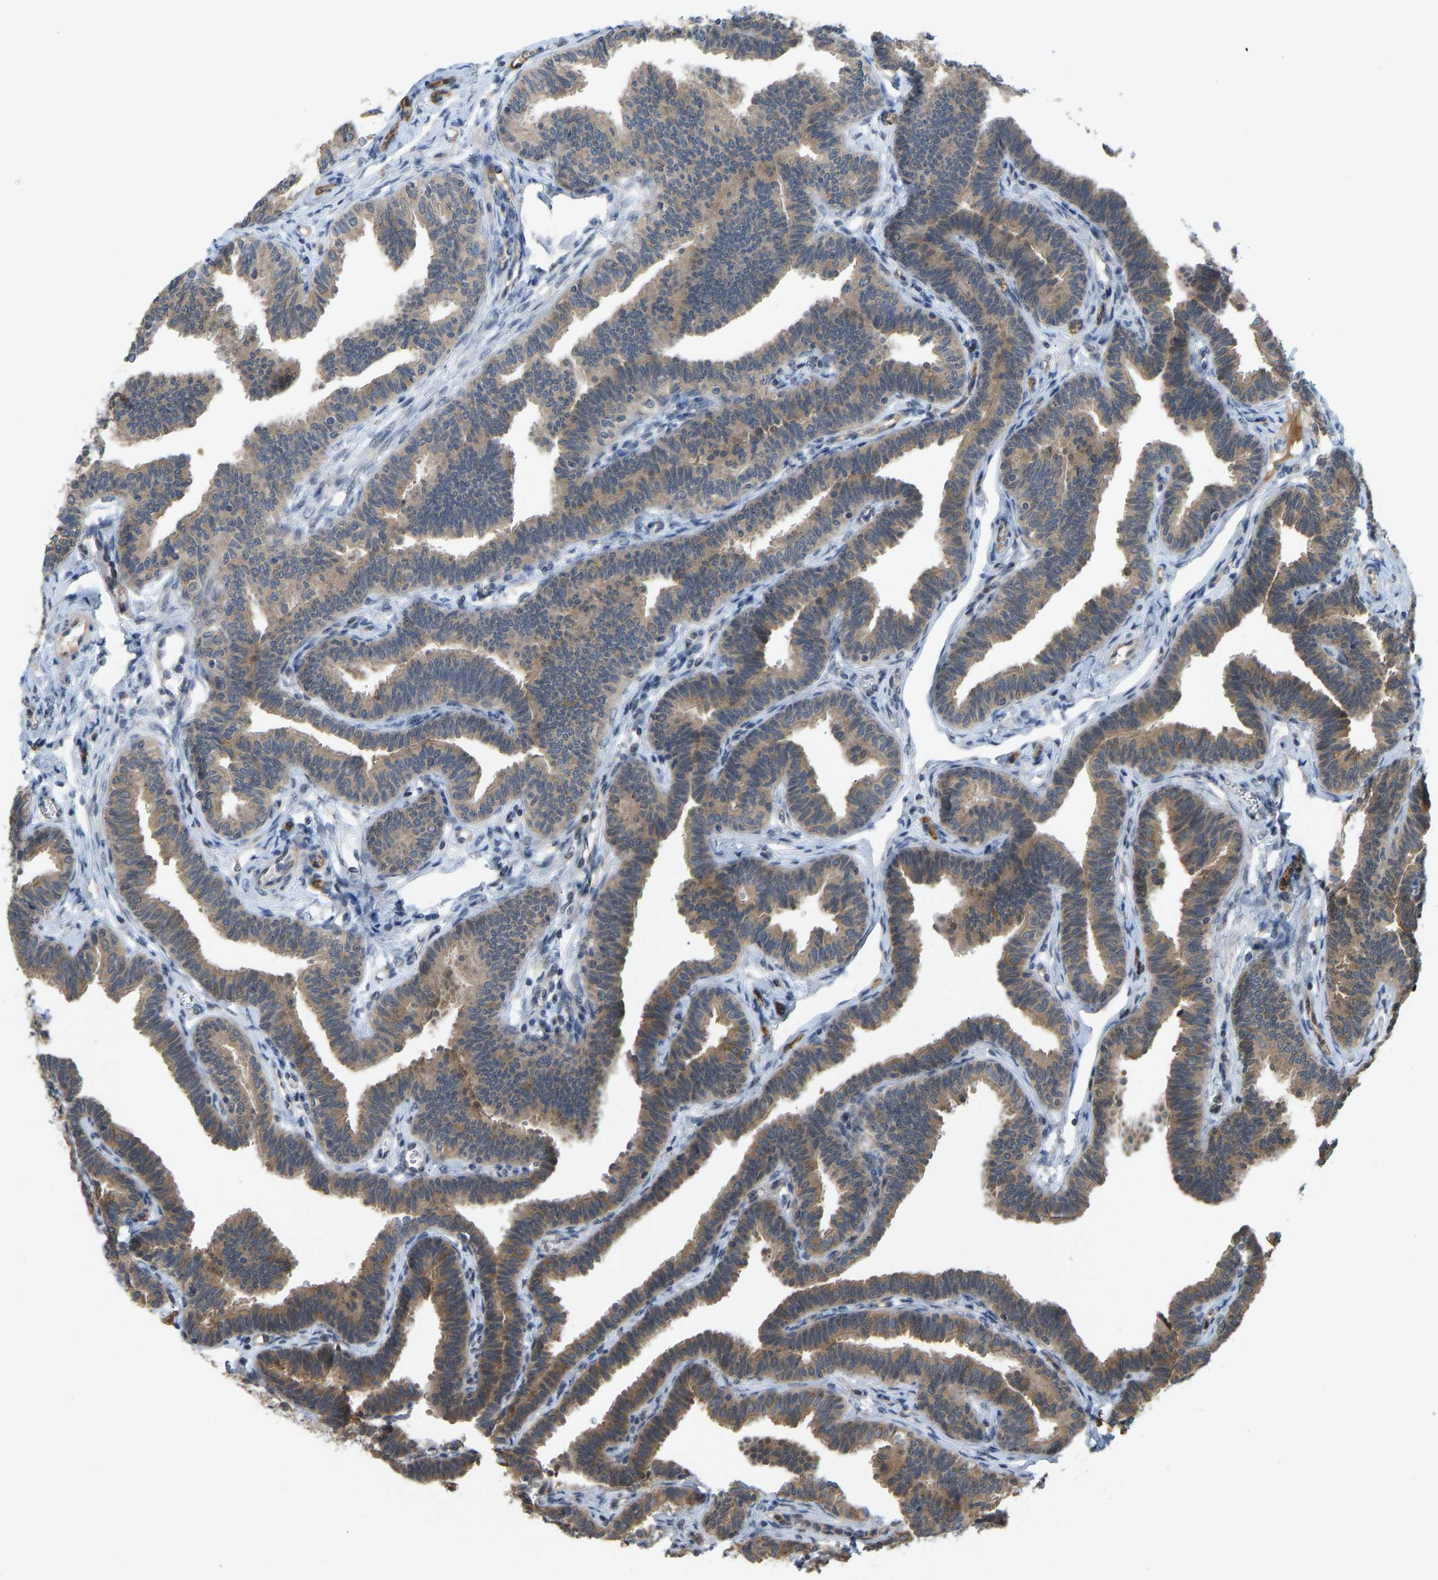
{"staining": {"intensity": "moderate", "quantity": ">75%", "location": "cytoplasmic/membranous"}, "tissue": "fallopian tube", "cell_type": "Glandular cells", "image_type": "normal", "snomed": [{"axis": "morphology", "description": "Normal tissue, NOS"}, {"axis": "topography", "description": "Fallopian tube"}, {"axis": "topography", "description": "Ovary"}], "caption": "IHC of normal fallopian tube reveals medium levels of moderate cytoplasmic/membranous positivity in about >75% of glandular cells.", "gene": "CCT8", "patient": {"sex": "female", "age": 23}}